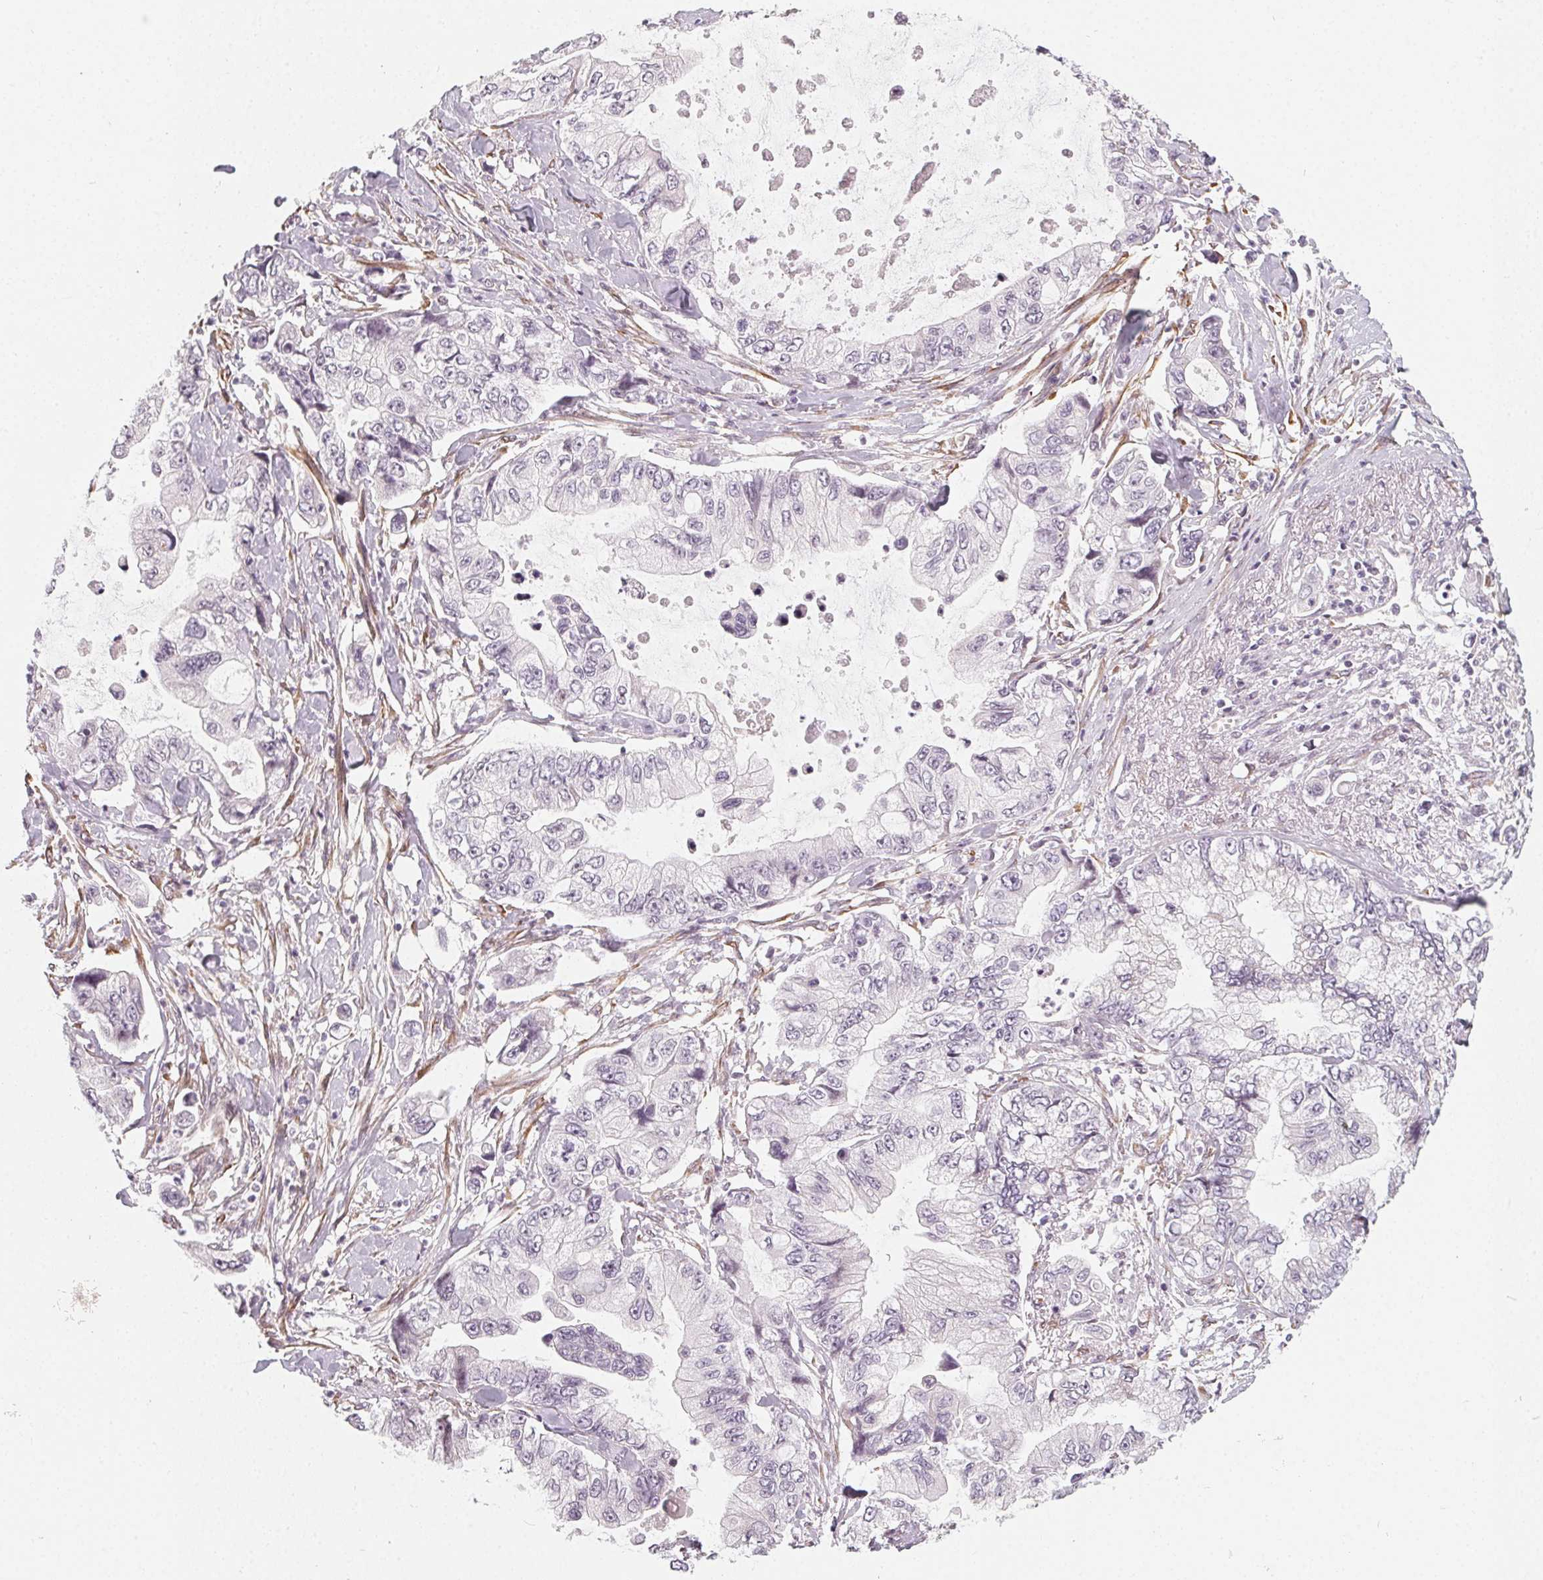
{"staining": {"intensity": "negative", "quantity": "none", "location": "none"}, "tissue": "stomach cancer", "cell_type": "Tumor cells", "image_type": "cancer", "snomed": [{"axis": "morphology", "description": "Adenocarcinoma, NOS"}, {"axis": "topography", "description": "Pancreas"}, {"axis": "topography", "description": "Stomach, upper"}, {"axis": "topography", "description": "Stomach"}], "caption": "The micrograph displays no significant positivity in tumor cells of stomach adenocarcinoma. Nuclei are stained in blue.", "gene": "CCDC96", "patient": {"sex": "male", "age": 77}}